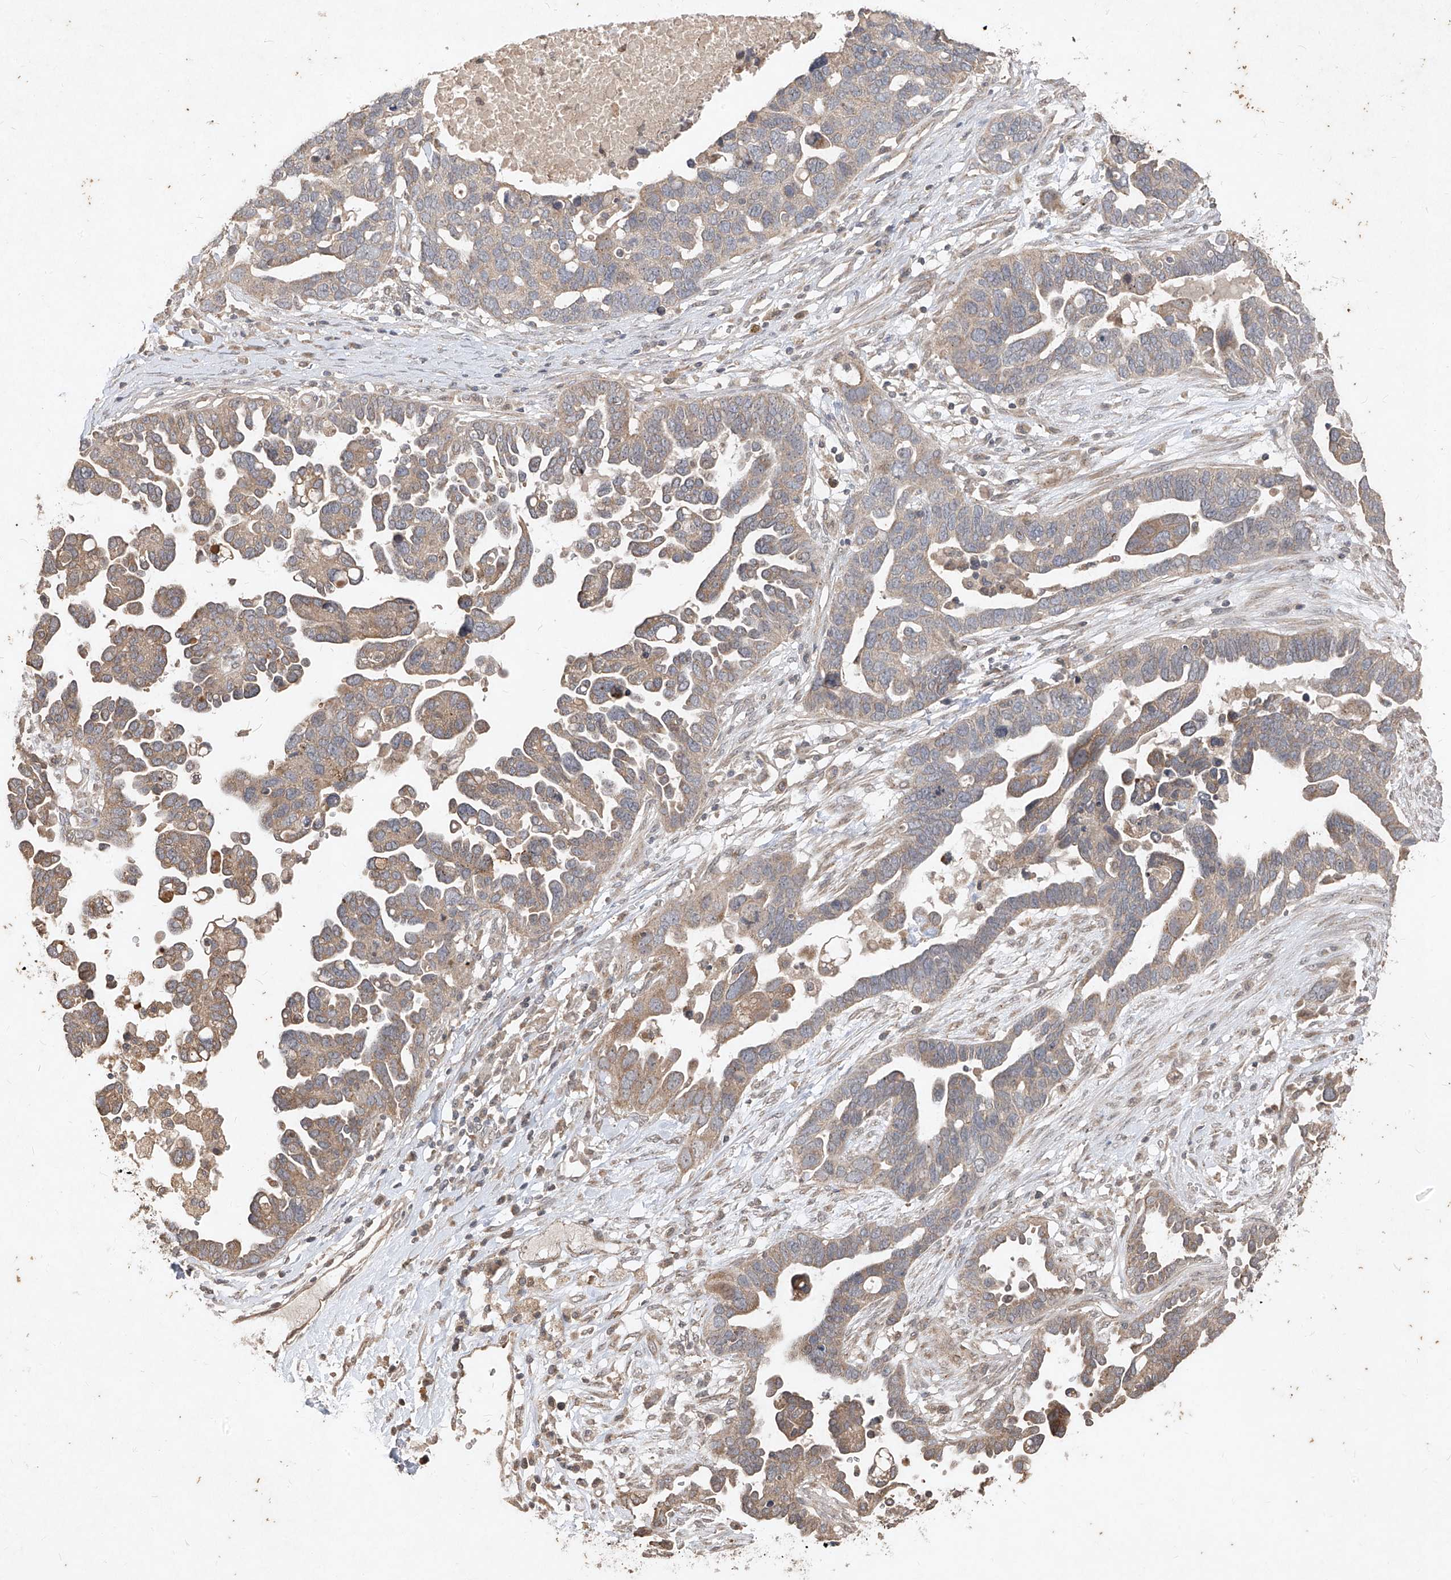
{"staining": {"intensity": "weak", "quantity": ">75%", "location": "cytoplasmic/membranous"}, "tissue": "ovarian cancer", "cell_type": "Tumor cells", "image_type": "cancer", "snomed": [{"axis": "morphology", "description": "Cystadenocarcinoma, serous, NOS"}, {"axis": "topography", "description": "Ovary"}], "caption": "Ovarian serous cystadenocarcinoma stained with DAB IHC shows low levels of weak cytoplasmic/membranous positivity in about >75% of tumor cells.", "gene": "ABCD3", "patient": {"sex": "female", "age": 54}}